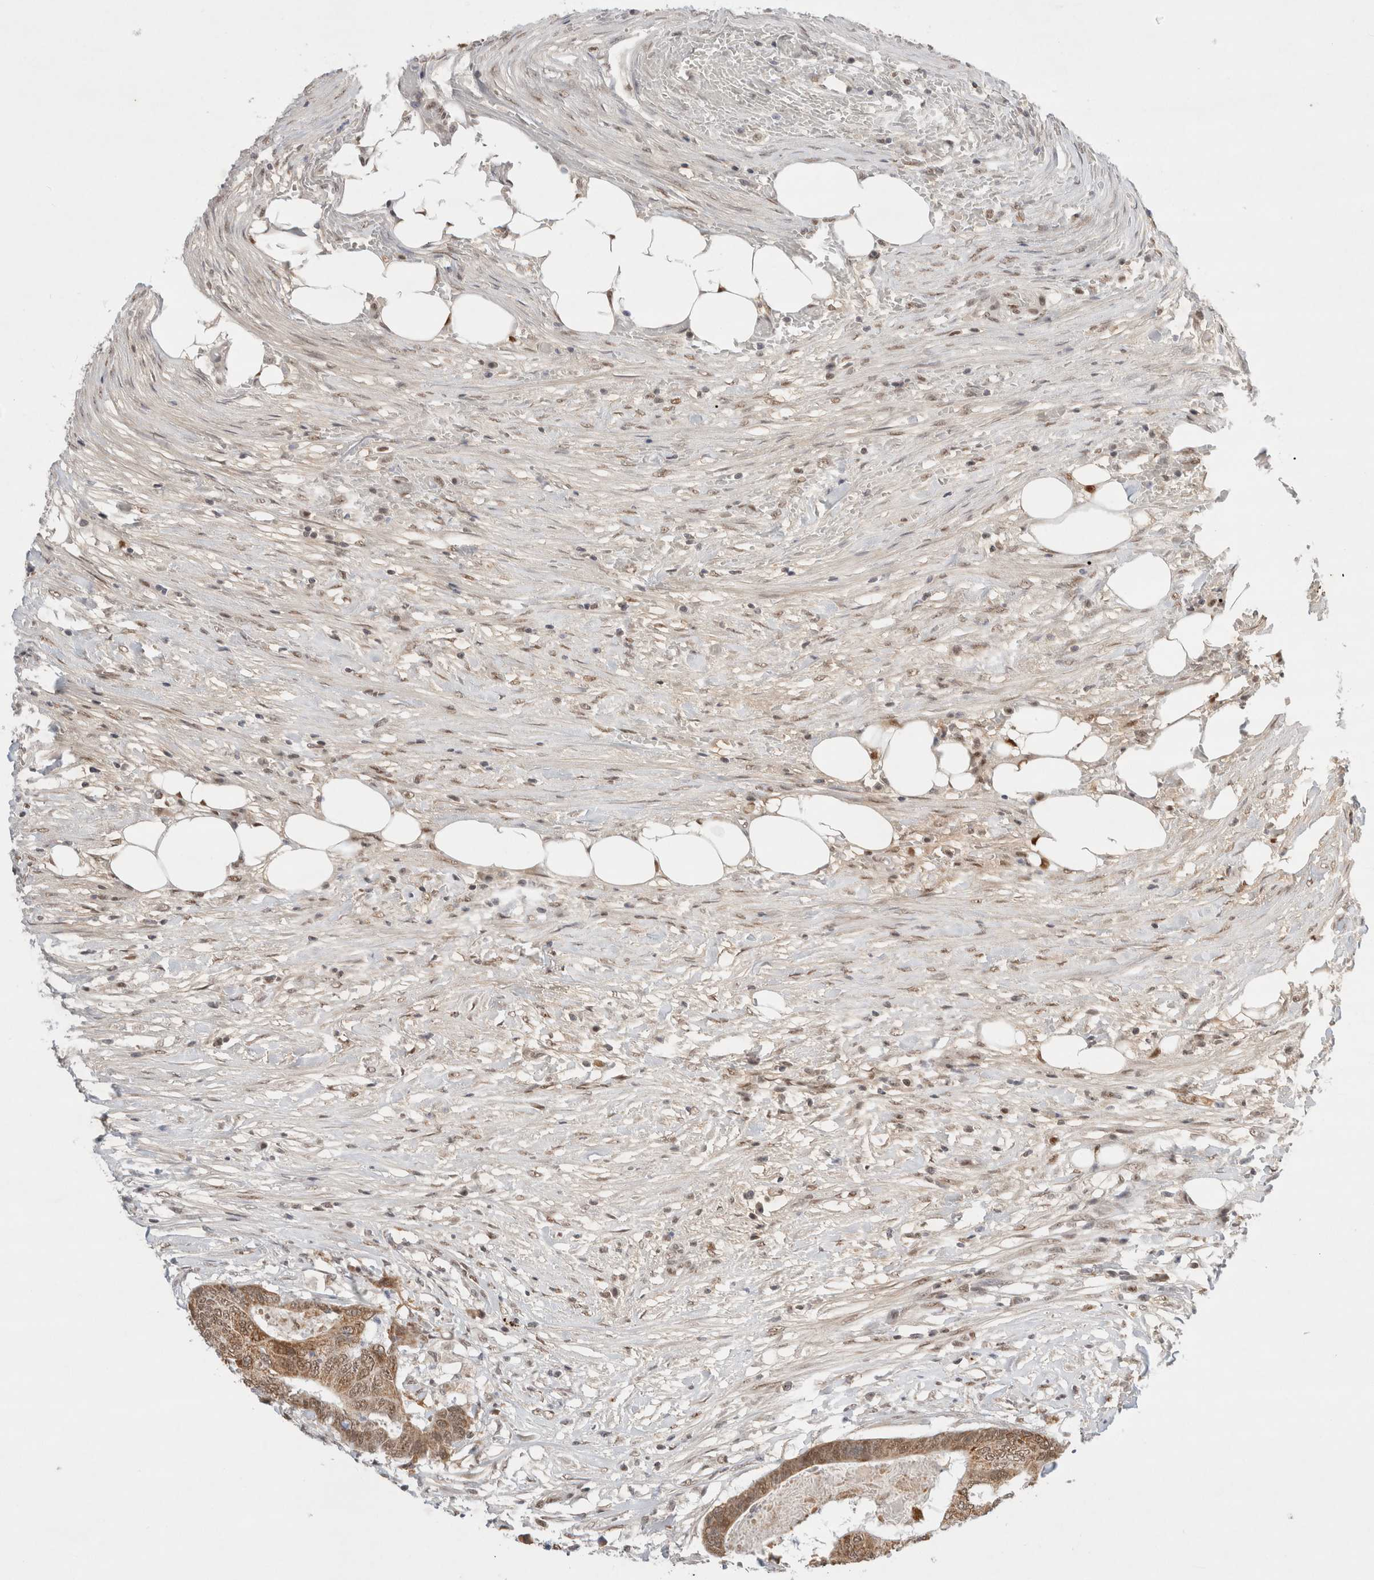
{"staining": {"intensity": "moderate", "quantity": ">75%", "location": "cytoplasmic/membranous,nuclear"}, "tissue": "colorectal cancer", "cell_type": "Tumor cells", "image_type": "cancer", "snomed": [{"axis": "morphology", "description": "Adenocarcinoma, NOS"}, {"axis": "topography", "description": "Colon"}], "caption": "DAB (3,3'-diaminobenzidine) immunohistochemical staining of human adenocarcinoma (colorectal) reveals moderate cytoplasmic/membranous and nuclear protein expression in about >75% of tumor cells.", "gene": "GTF2I", "patient": {"sex": "male", "age": 56}}